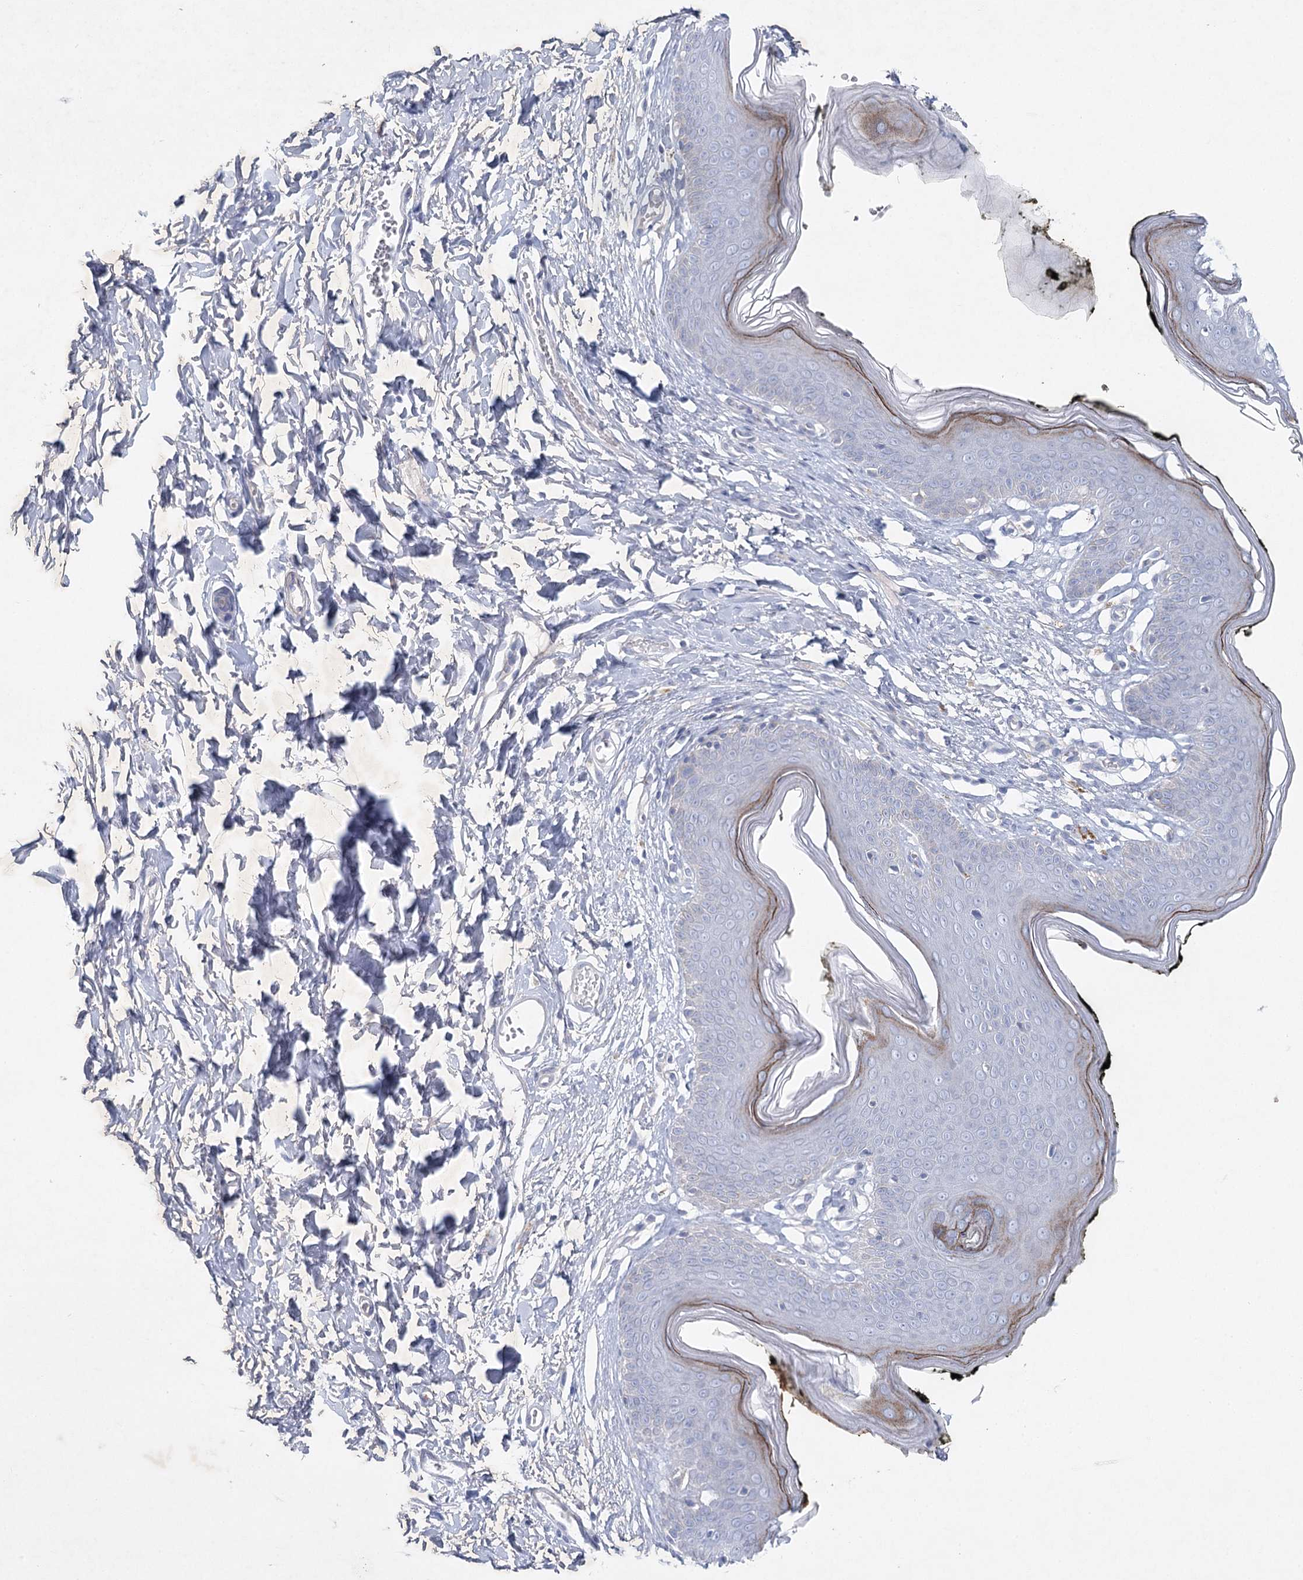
{"staining": {"intensity": "negative", "quantity": "none", "location": "none"}, "tissue": "skin", "cell_type": "Epidermal cells", "image_type": "normal", "snomed": [{"axis": "morphology", "description": "Normal tissue, NOS"}, {"axis": "morphology", "description": "Inflammation, NOS"}, {"axis": "topography", "description": "Vulva"}], "caption": "This is an immunohistochemistry image of normal skin. There is no staining in epidermal cells.", "gene": "MAP3K13", "patient": {"sex": "female", "age": 84}}